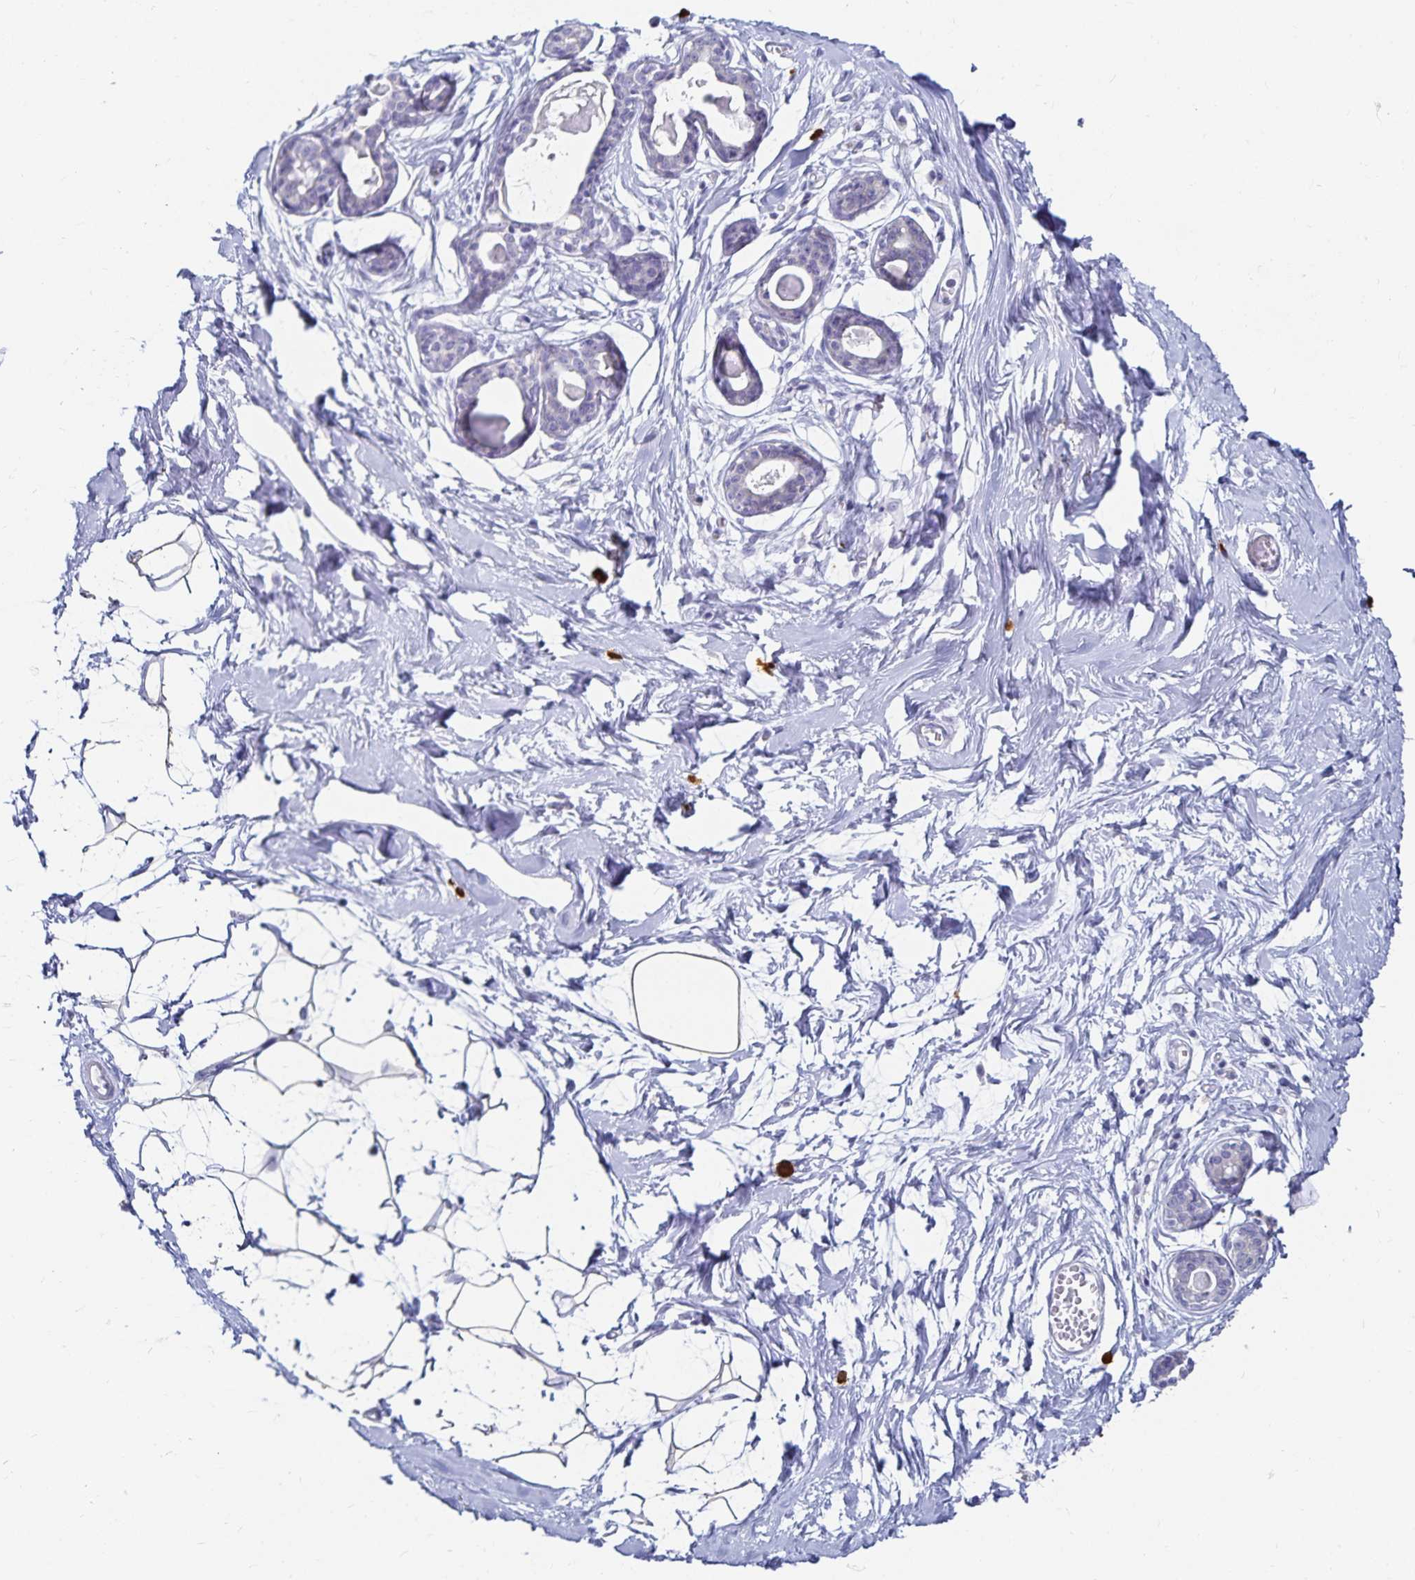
{"staining": {"intensity": "negative", "quantity": "none", "location": "none"}, "tissue": "breast", "cell_type": "Adipocytes", "image_type": "normal", "snomed": [{"axis": "morphology", "description": "Normal tissue, NOS"}, {"axis": "topography", "description": "Breast"}], "caption": "This is an immunohistochemistry (IHC) histopathology image of benign breast. There is no positivity in adipocytes.", "gene": "TNIP1", "patient": {"sex": "female", "age": 45}}